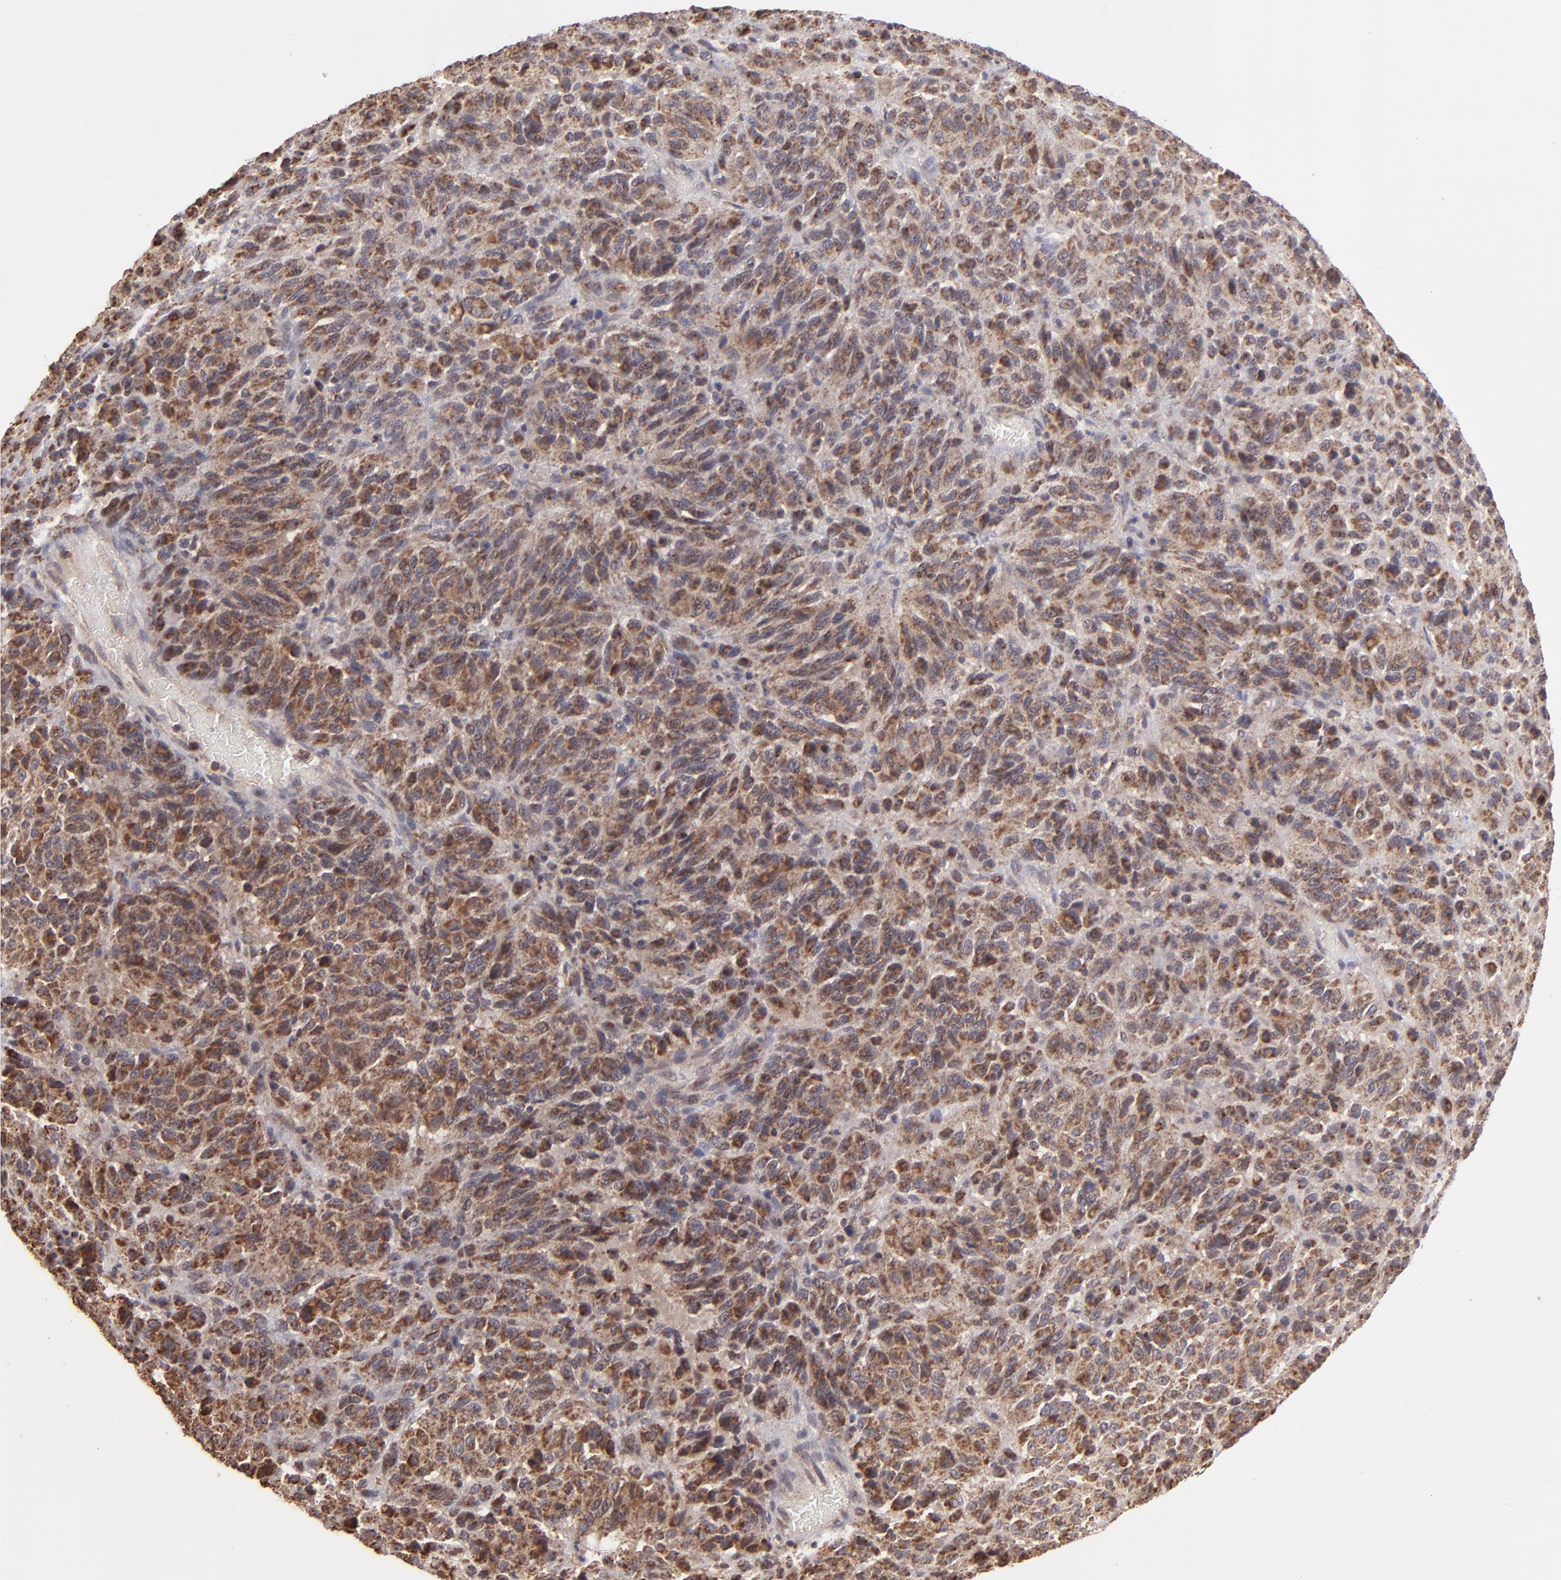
{"staining": {"intensity": "moderate", "quantity": ">75%", "location": "cytoplasmic/membranous"}, "tissue": "melanoma", "cell_type": "Tumor cells", "image_type": "cancer", "snomed": [{"axis": "morphology", "description": "Malignant melanoma, Metastatic site"}, {"axis": "topography", "description": "Lung"}], "caption": "Moderate cytoplasmic/membranous protein positivity is seen in about >75% of tumor cells in melanoma.", "gene": "SLC15A1", "patient": {"sex": "male", "age": 64}}